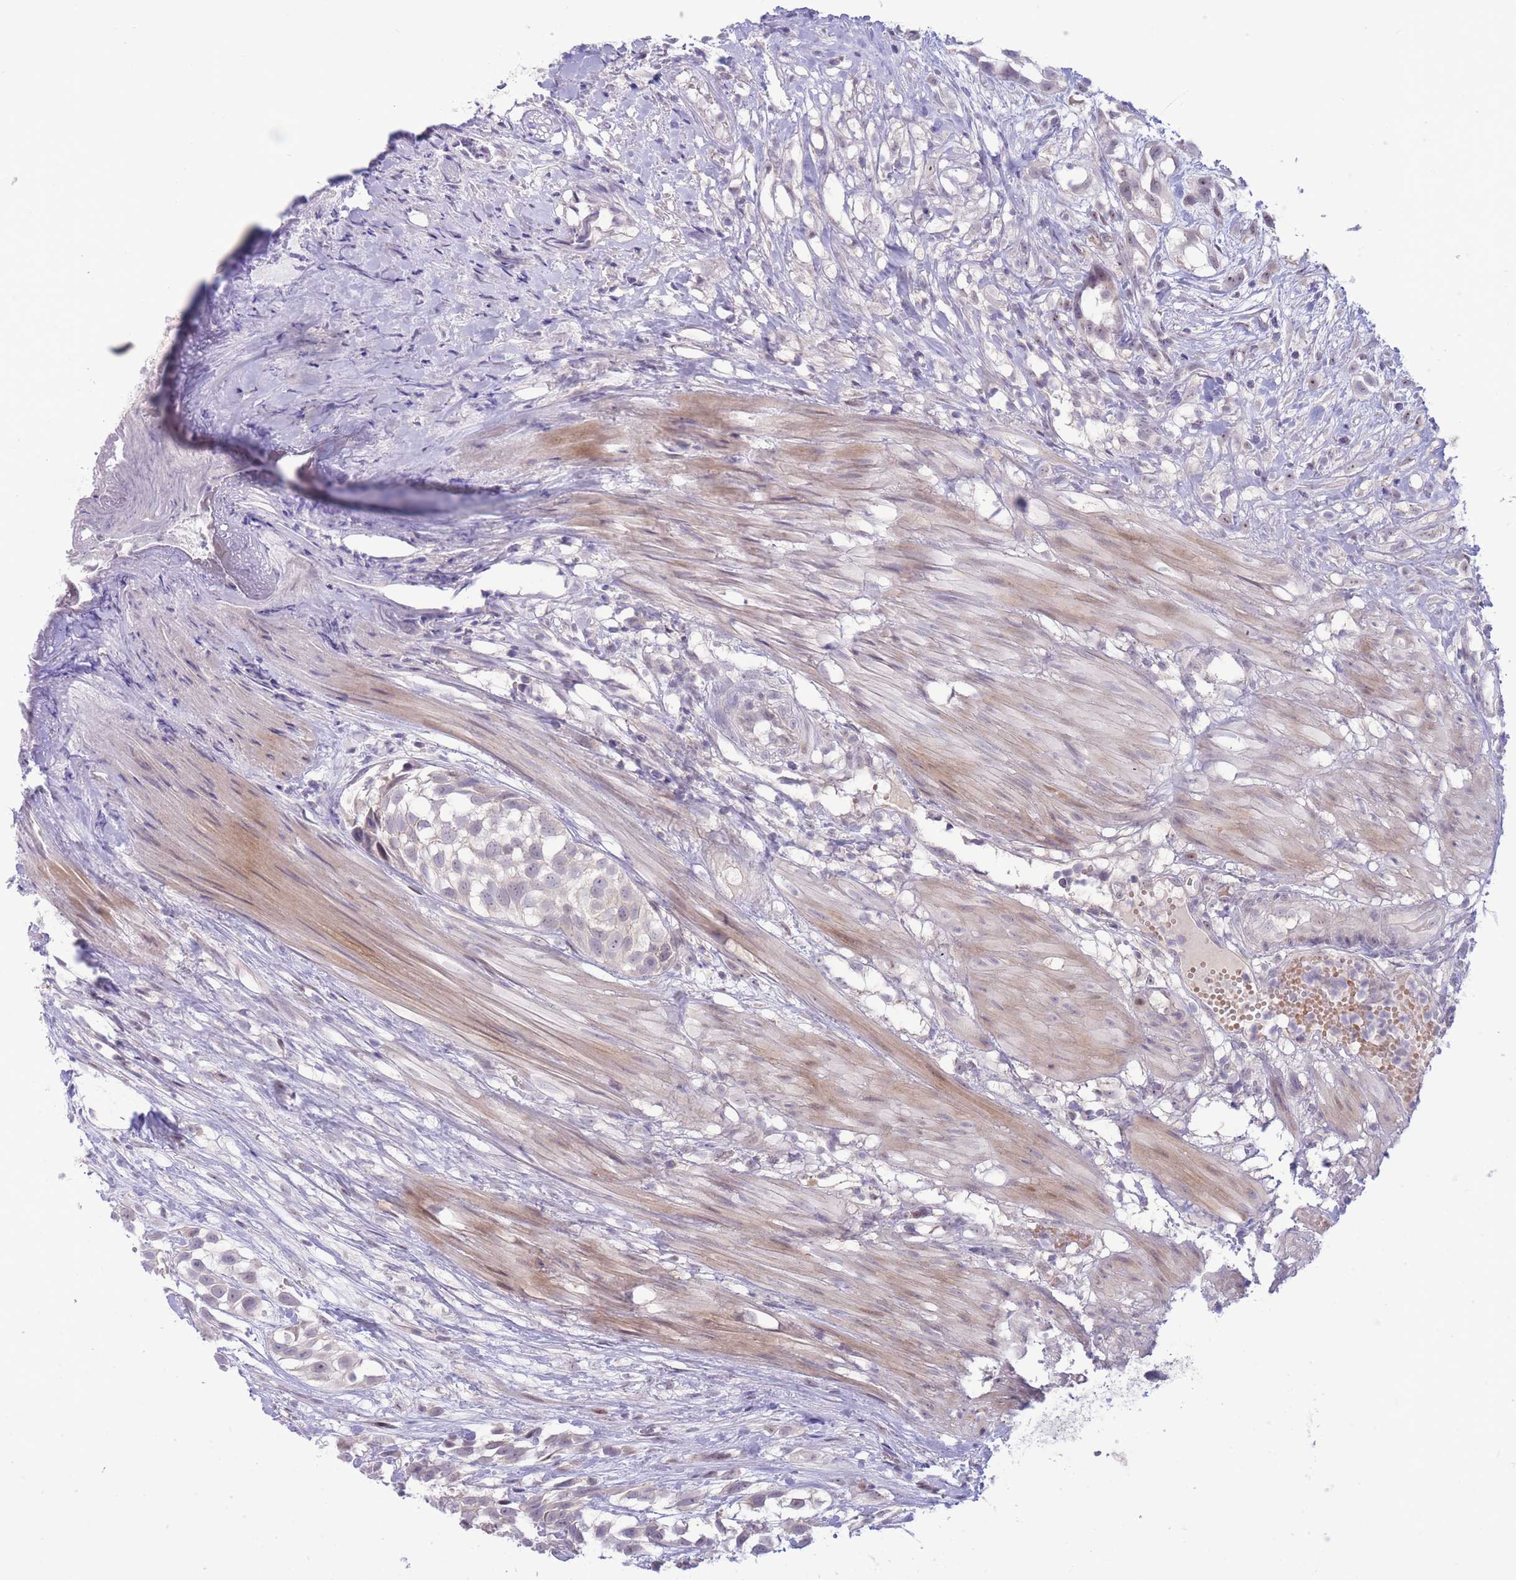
{"staining": {"intensity": "negative", "quantity": "none", "location": "none"}, "tissue": "urothelial cancer", "cell_type": "Tumor cells", "image_type": "cancer", "snomed": [{"axis": "morphology", "description": "Urothelial carcinoma, High grade"}, {"axis": "topography", "description": "Urinary bladder"}], "caption": "Tumor cells show no significant positivity in urothelial carcinoma (high-grade). Nuclei are stained in blue.", "gene": "FBXO46", "patient": {"sex": "male", "age": 56}}